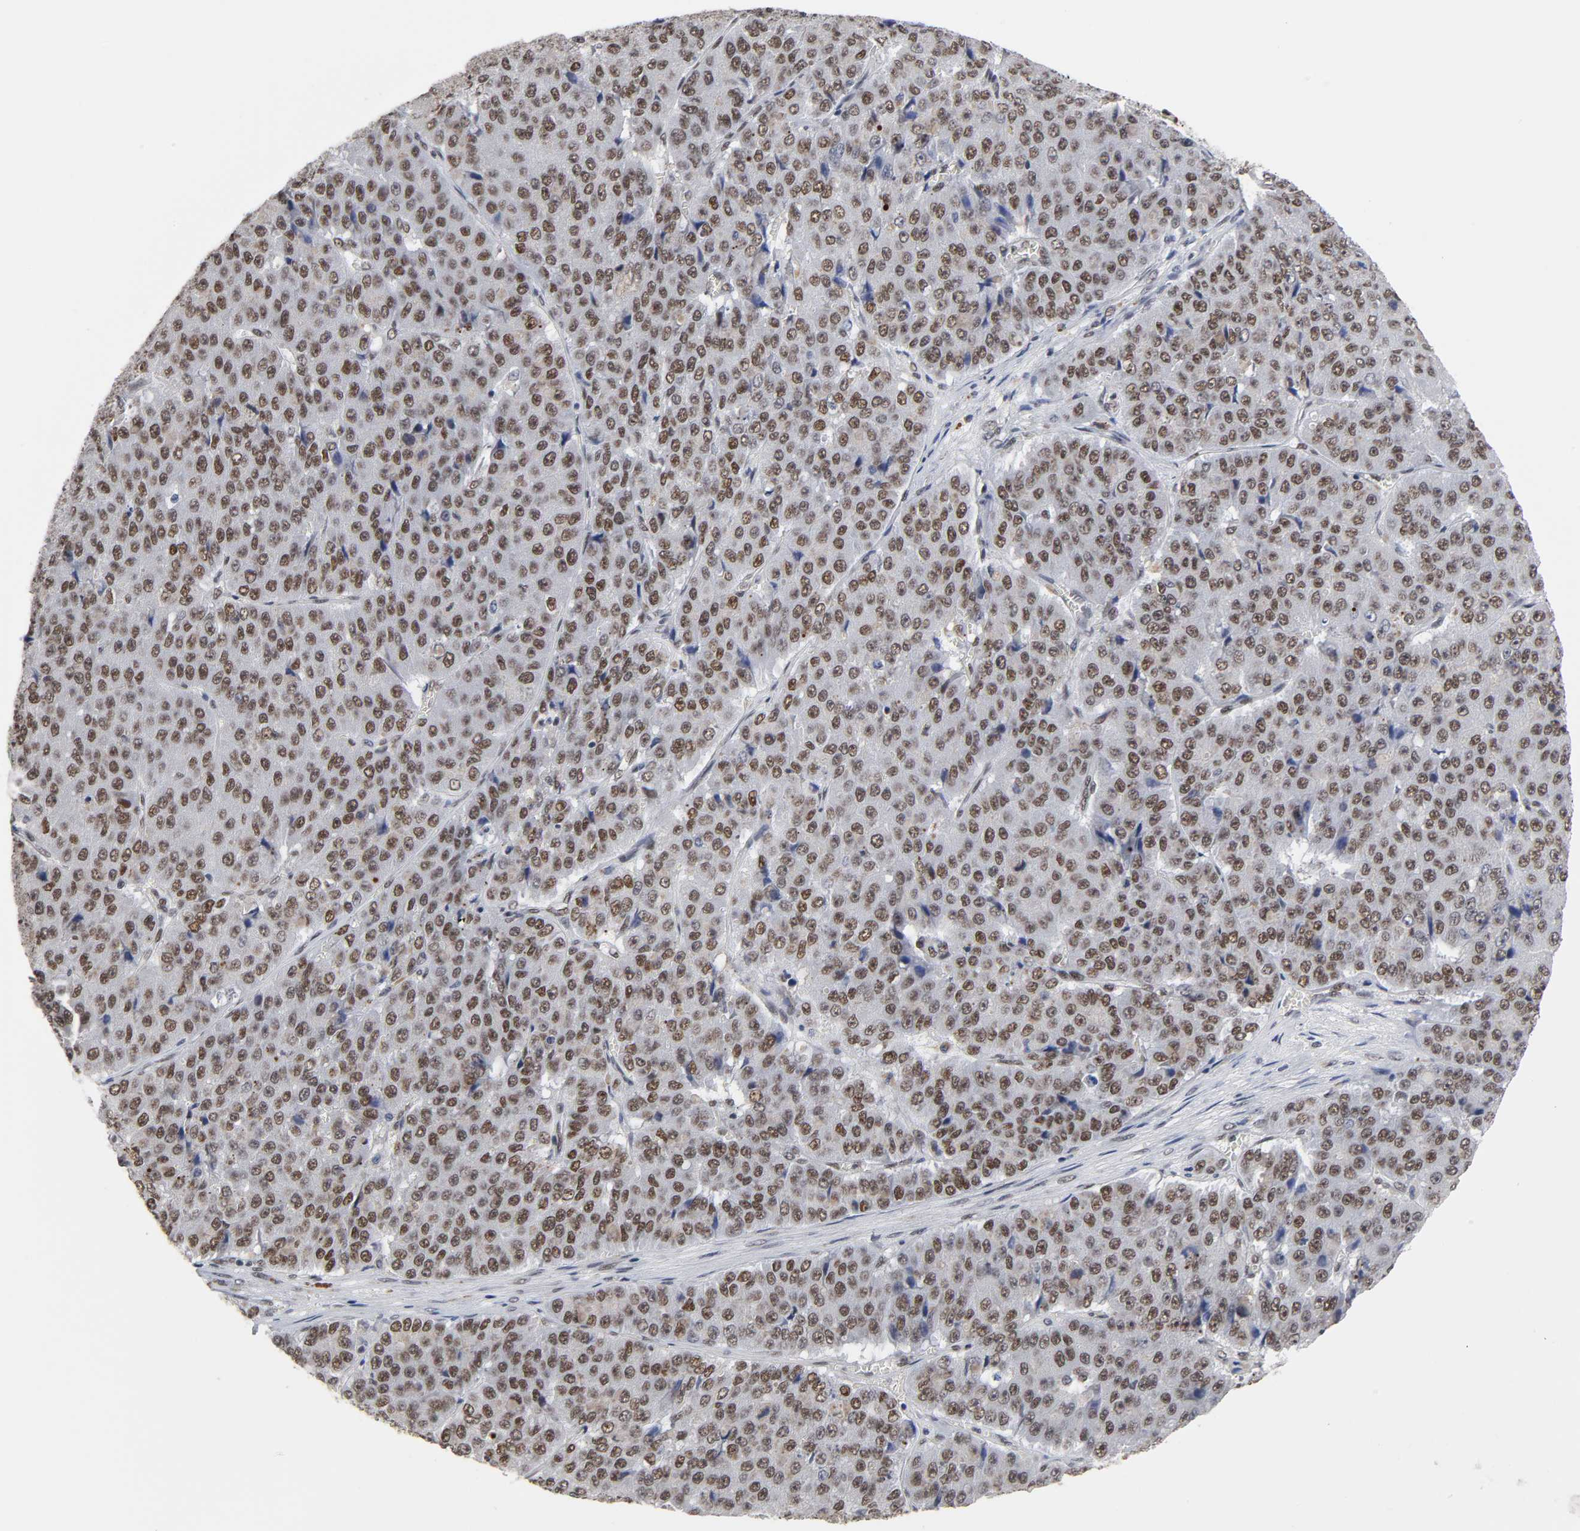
{"staining": {"intensity": "moderate", "quantity": ">75%", "location": "nuclear"}, "tissue": "pancreatic cancer", "cell_type": "Tumor cells", "image_type": "cancer", "snomed": [{"axis": "morphology", "description": "Adenocarcinoma, NOS"}, {"axis": "topography", "description": "Pancreas"}], "caption": "A micrograph of adenocarcinoma (pancreatic) stained for a protein exhibits moderate nuclear brown staining in tumor cells. (IHC, brightfield microscopy, high magnification).", "gene": "TRIM33", "patient": {"sex": "male", "age": 50}}